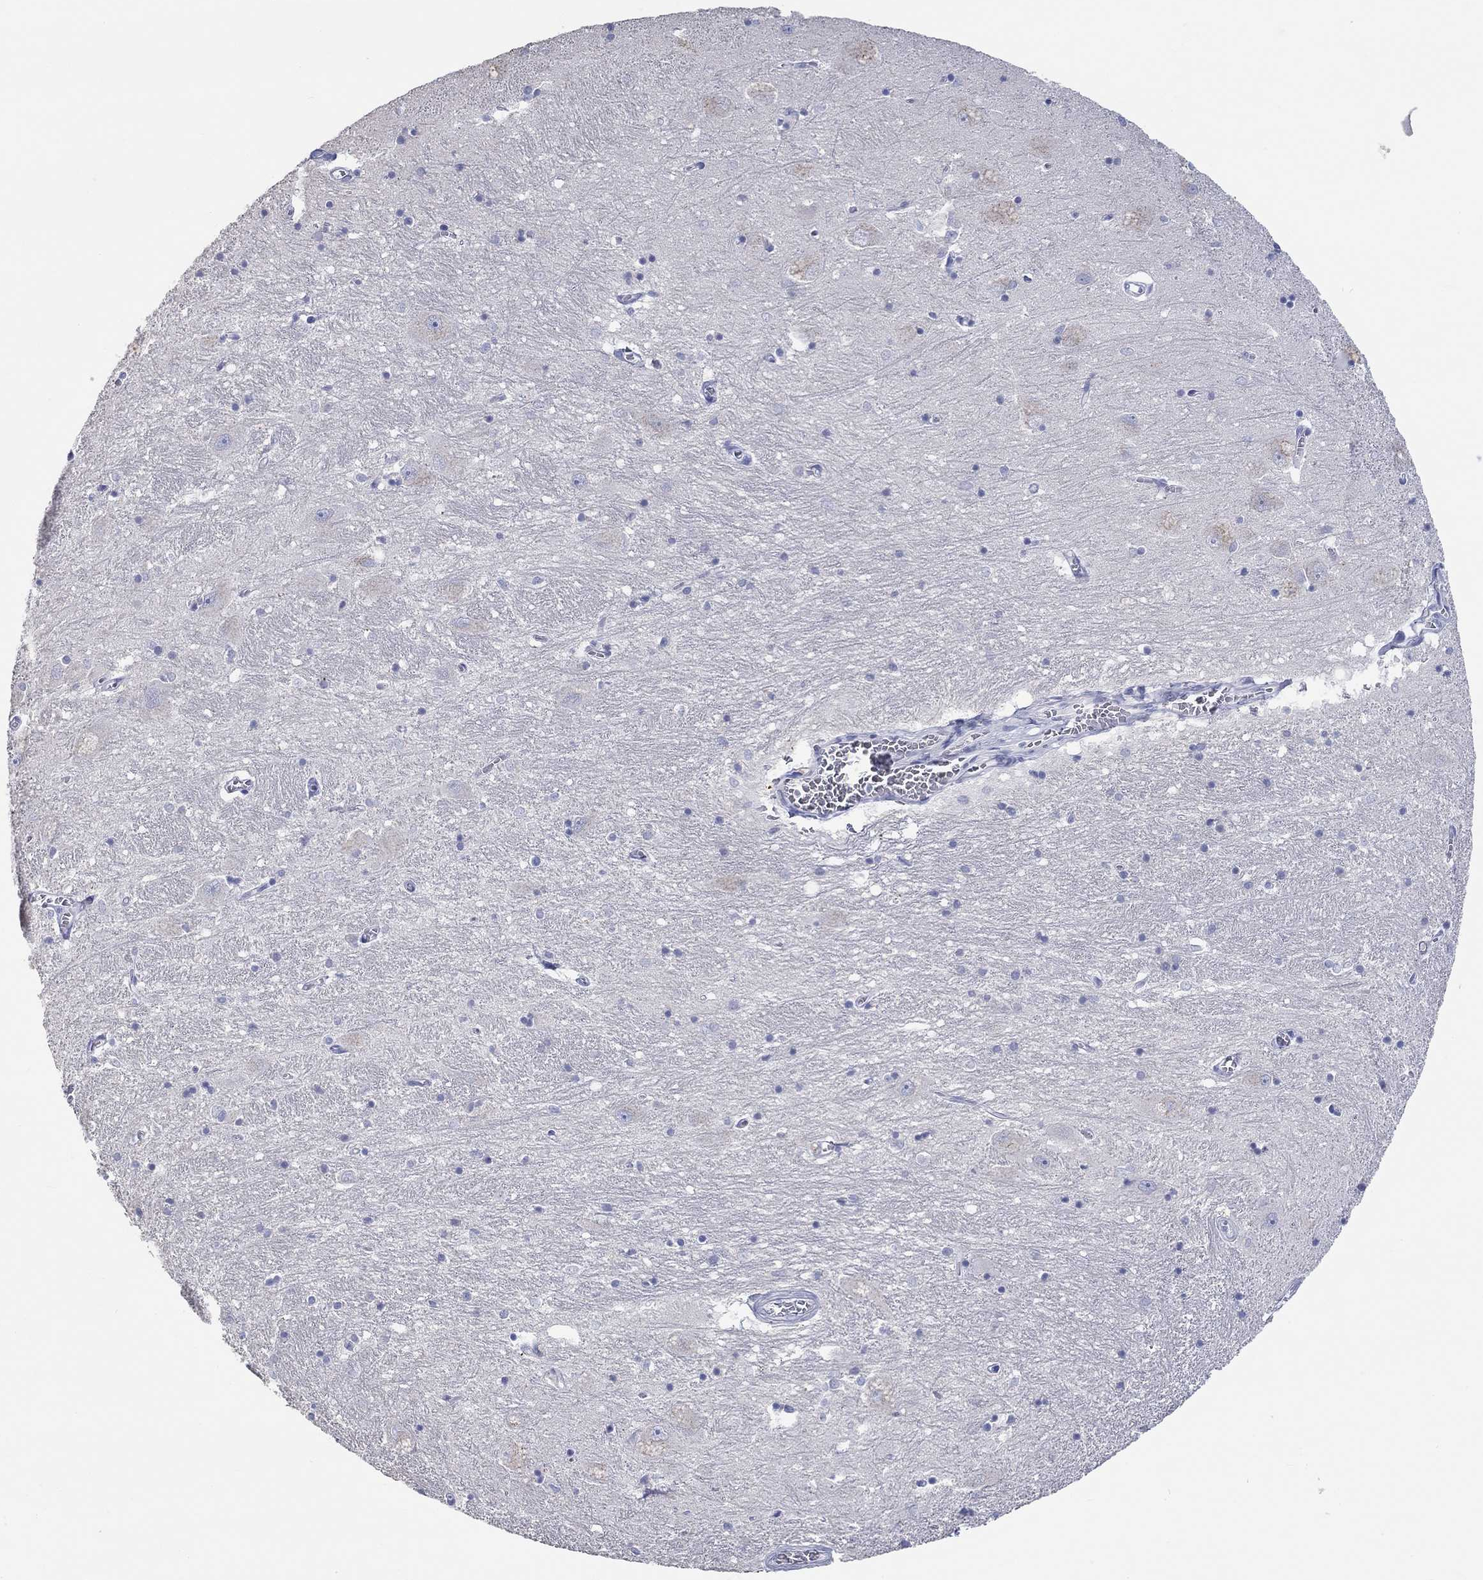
{"staining": {"intensity": "negative", "quantity": "none", "location": "none"}, "tissue": "caudate", "cell_type": "Glial cells", "image_type": "normal", "snomed": [{"axis": "morphology", "description": "Normal tissue, NOS"}, {"axis": "topography", "description": "Lateral ventricle wall"}], "caption": "Protein analysis of unremarkable caudate reveals no significant positivity in glial cells. (DAB immunohistochemistry (IHC) with hematoxylin counter stain).", "gene": "LRRC4C", "patient": {"sex": "male", "age": 54}}